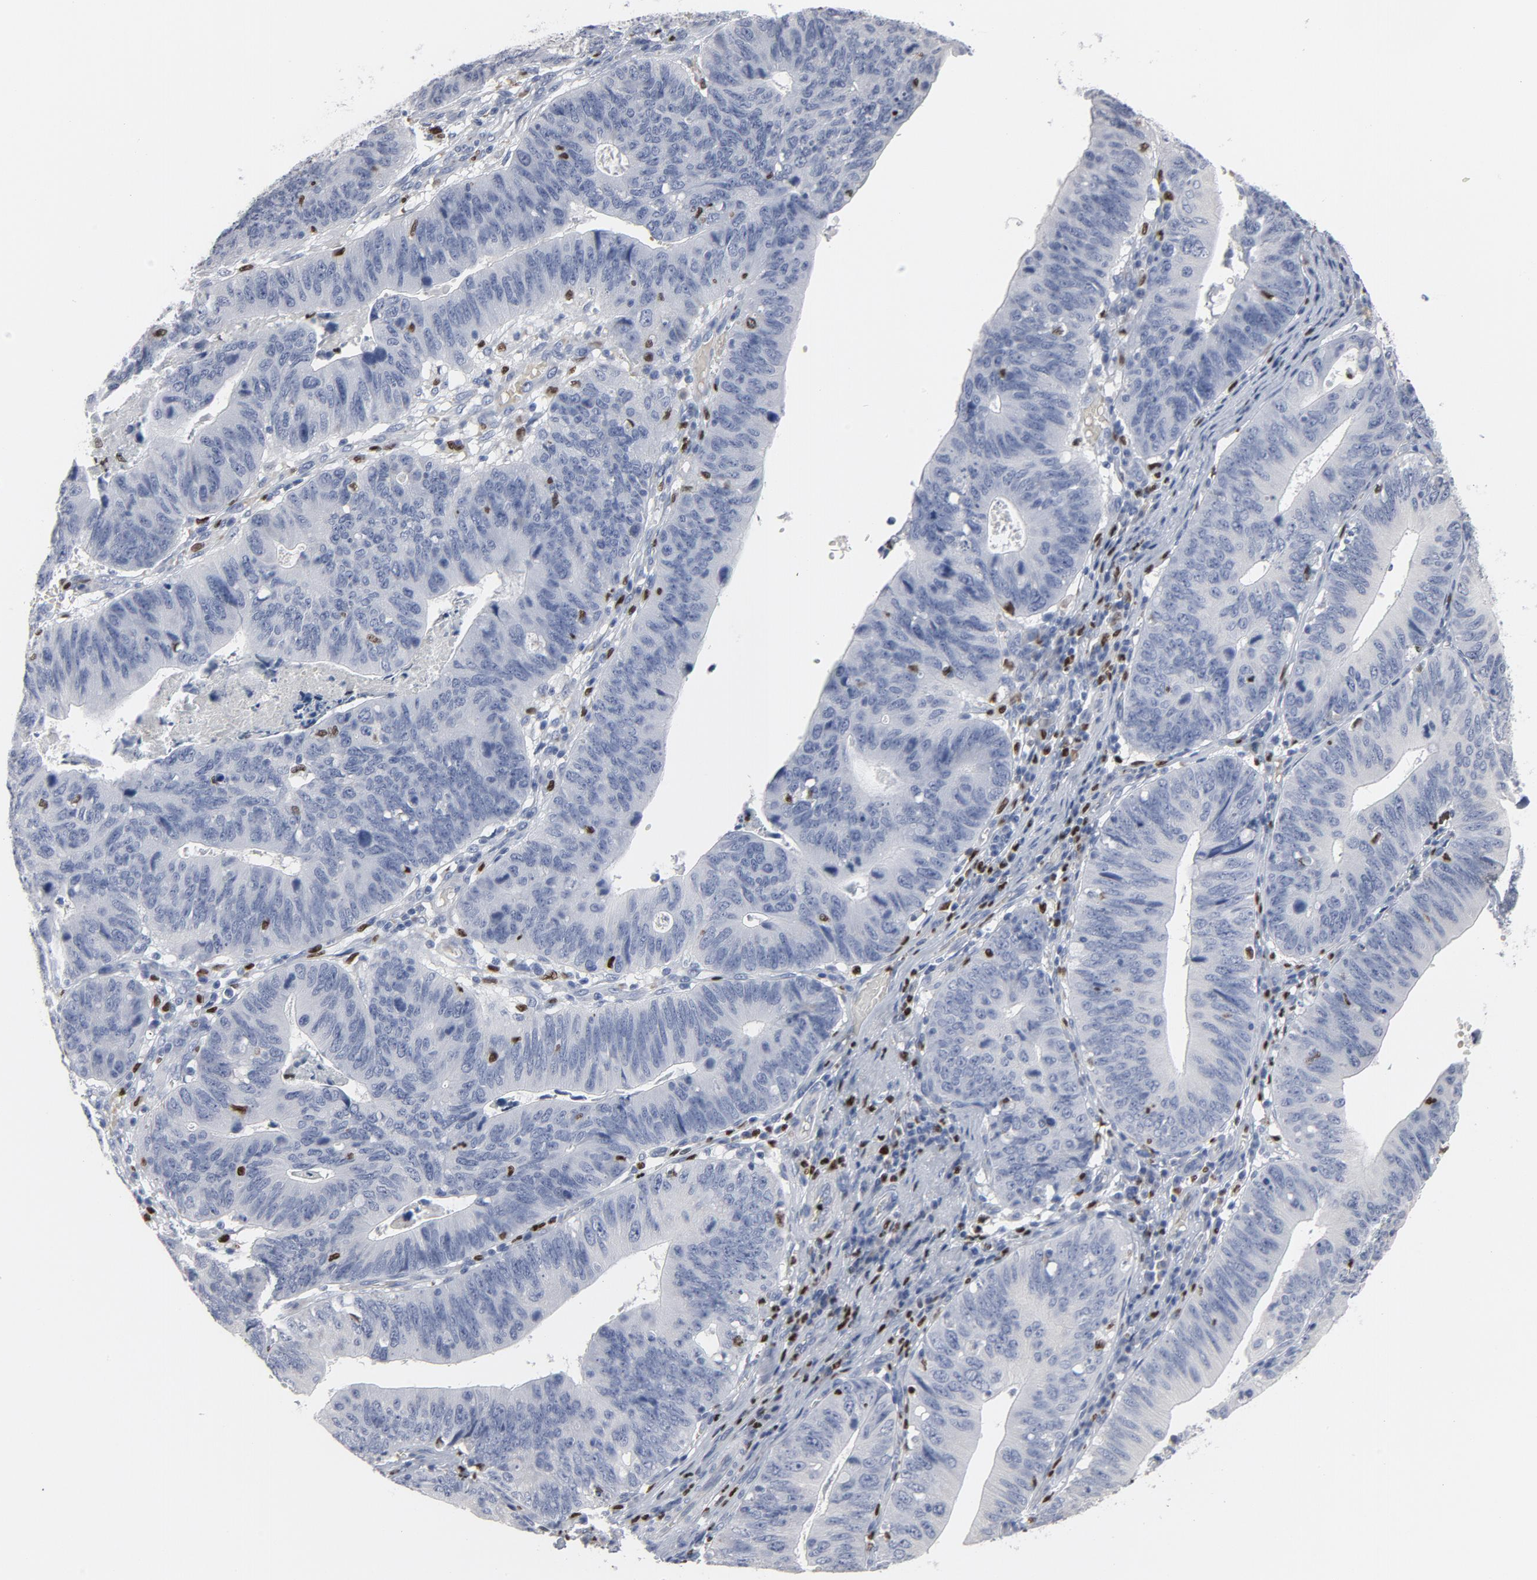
{"staining": {"intensity": "negative", "quantity": "none", "location": "none"}, "tissue": "stomach cancer", "cell_type": "Tumor cells", "image_type": "cancer", "snomed": [{"axis": "morphology", "description": "Adenocarcinoma, NOS"}, {"axis": "topography", "description": "Stomach"}], "caption": "This is a micrograph of immunohistochemistry (IHC) staining of stomach adenocarcinoma, which shows no staining in tumor cells.", "gene": "SPI1", "patient": {"sex": "male", "age": 59}}